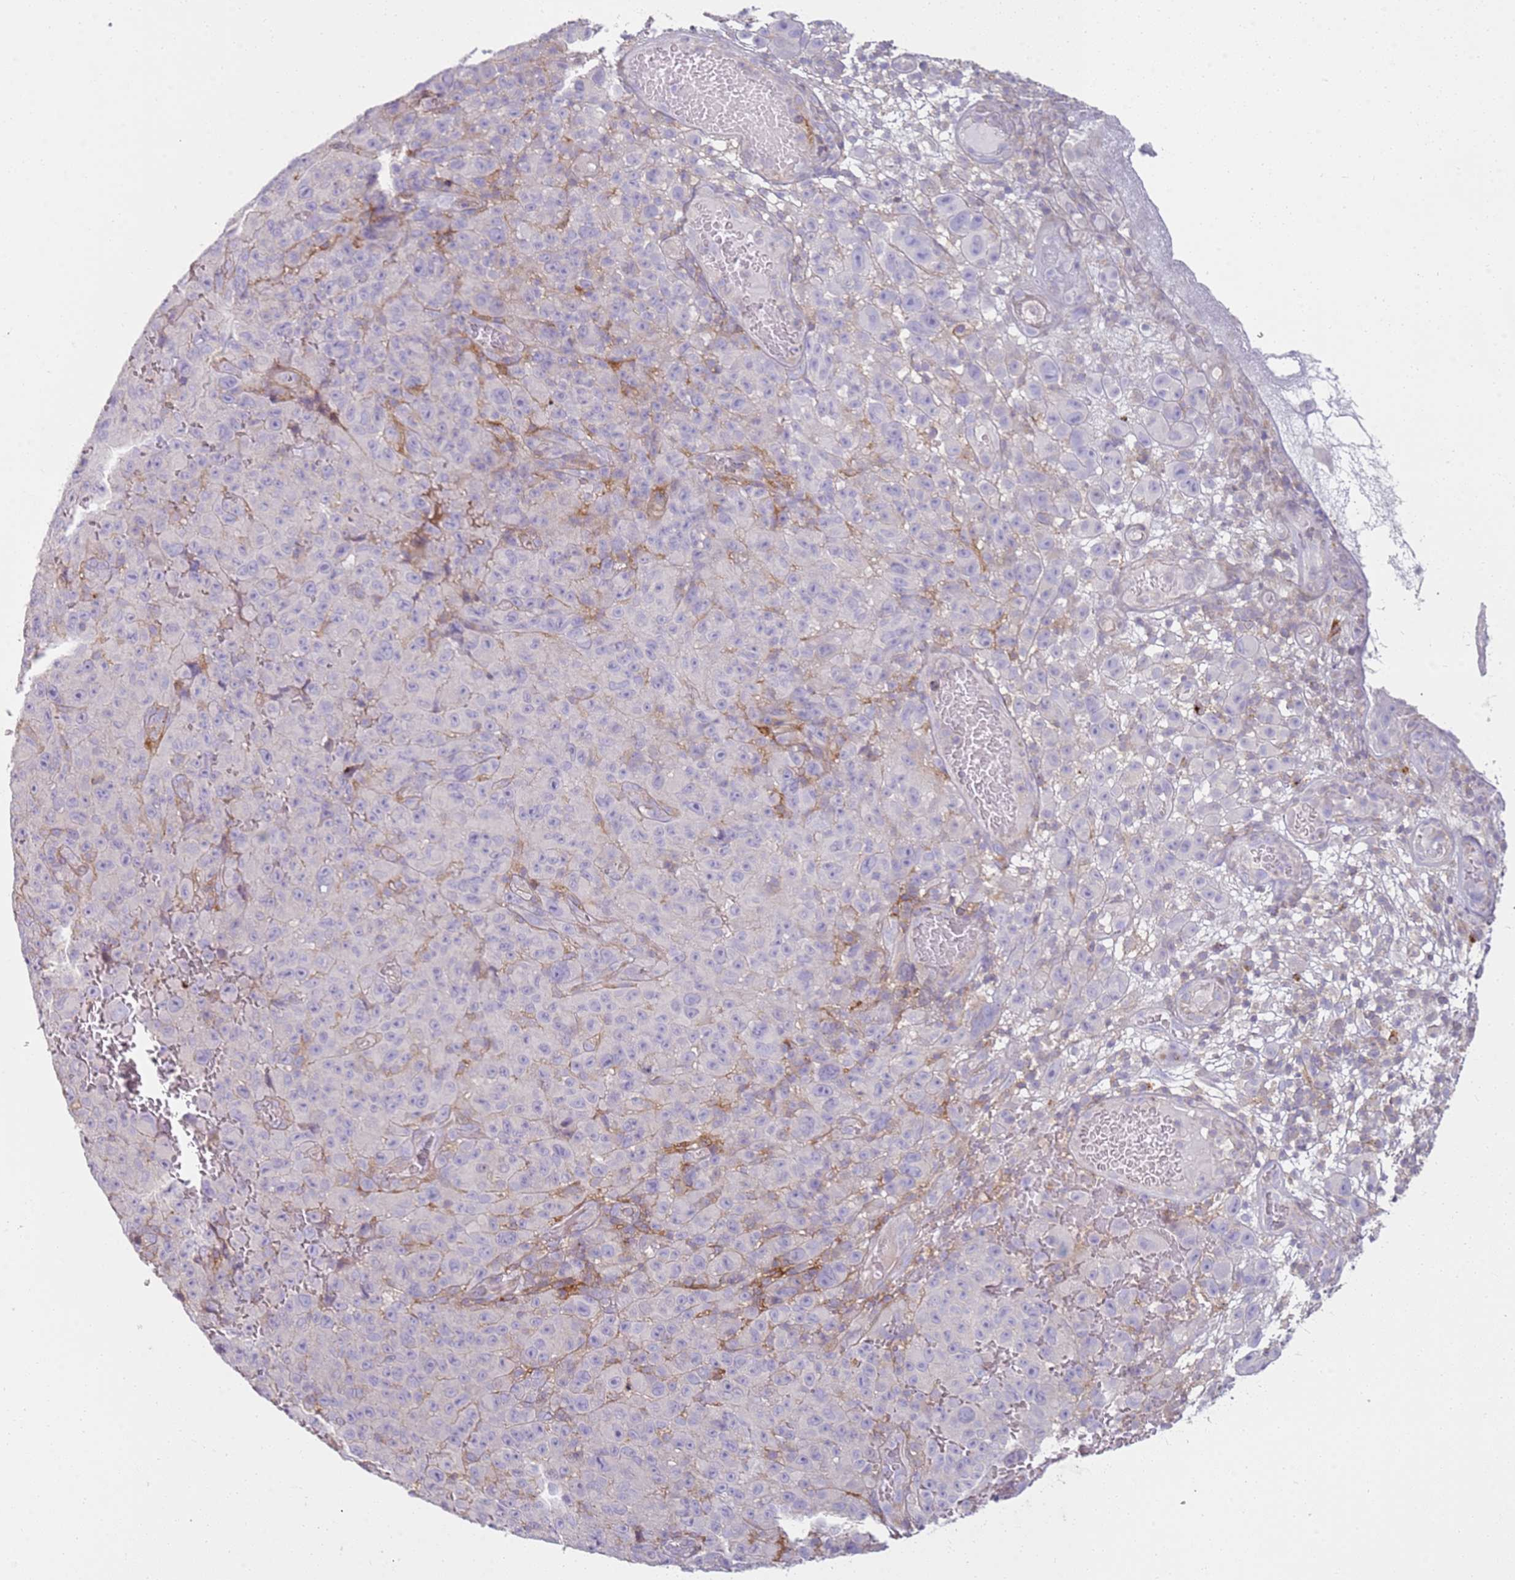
{"staining": {"intensity": "negative", "quantity": "none", "location": "none"}, "tissue": "melanoma", "cell_type": "Tumor cells", "image_type": "cancer", "snomed": [{"axis": "morphology", "description": "Malignant melanoma, NOS"}, {"axis": "topography", "description": "Skin"}], "caption": "The histopathology image demonstrates no staining of tumor cells in malignant melanoma. Brightfield microscopy of IHC stained with DAB (3,3'-diaminobenzidine) (brown) and hematoxylin (blue), captured at high magnification.", "gene": "FPR1", "patient": {"sex": "female", "age": 82}}